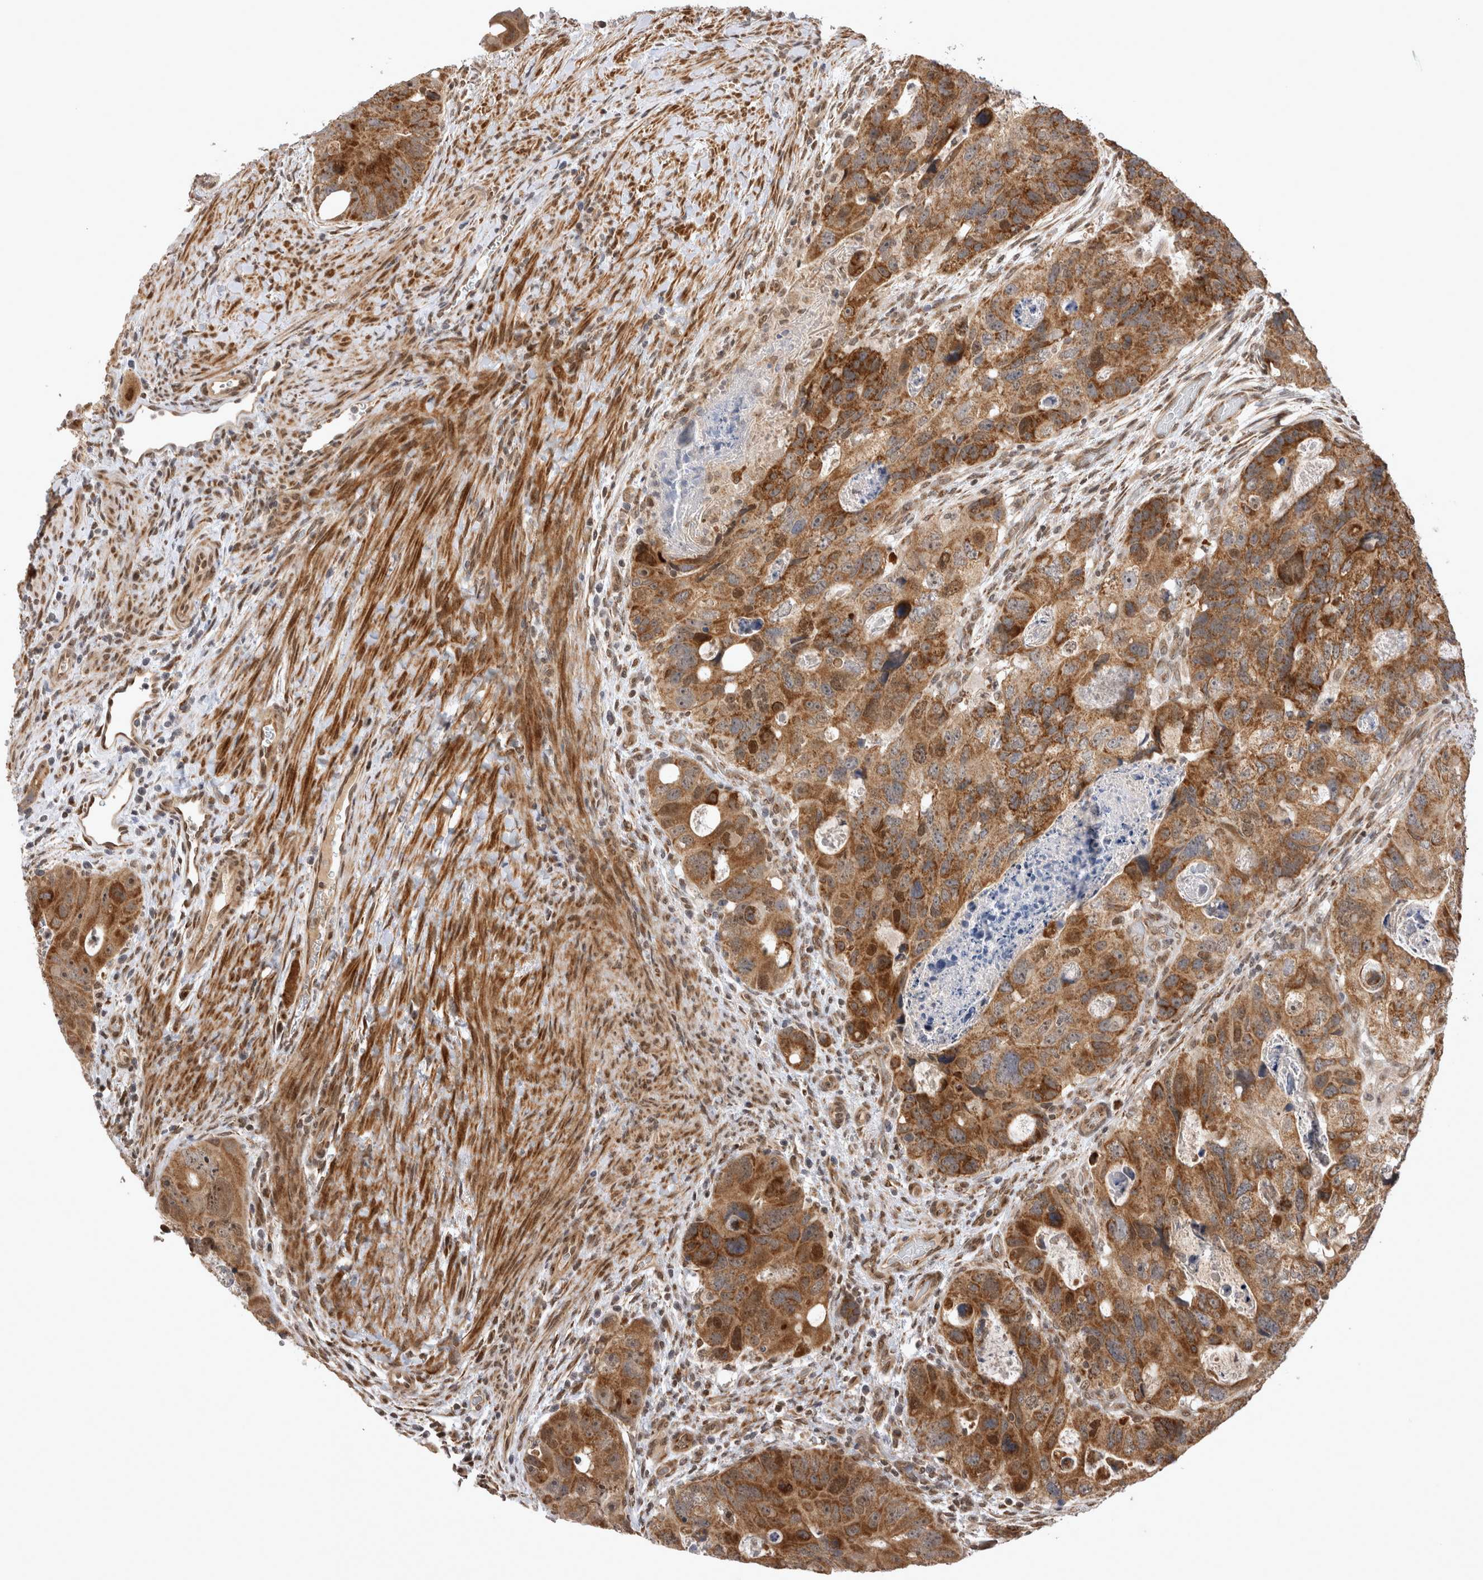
{"staining": {"intensity": "moderate", "quantity": ">75%", "location": "cytoplasmic/membranous,nuclear"}, "tissue": "colorectal cancer", "cell_type": "Tumor cells", "image_type": "cancer", "snomed": [{"axis": "morphology", "description": "Adenocarcinoma, NOS"}, {"axis": "topography", "description": "Rectum"}], "caption": "Protein staining of colorectal cancer tissue exhibits moderate cytoplasmic/membranous and nuclear positivity in about >75% of tumor cells. (DAB (3,3'-diaminobenzidine) = brown stain, brightfield microscopy at high magnification).", "gene": "TMEM65", "patient": {"sex": "male", "age": 59}}